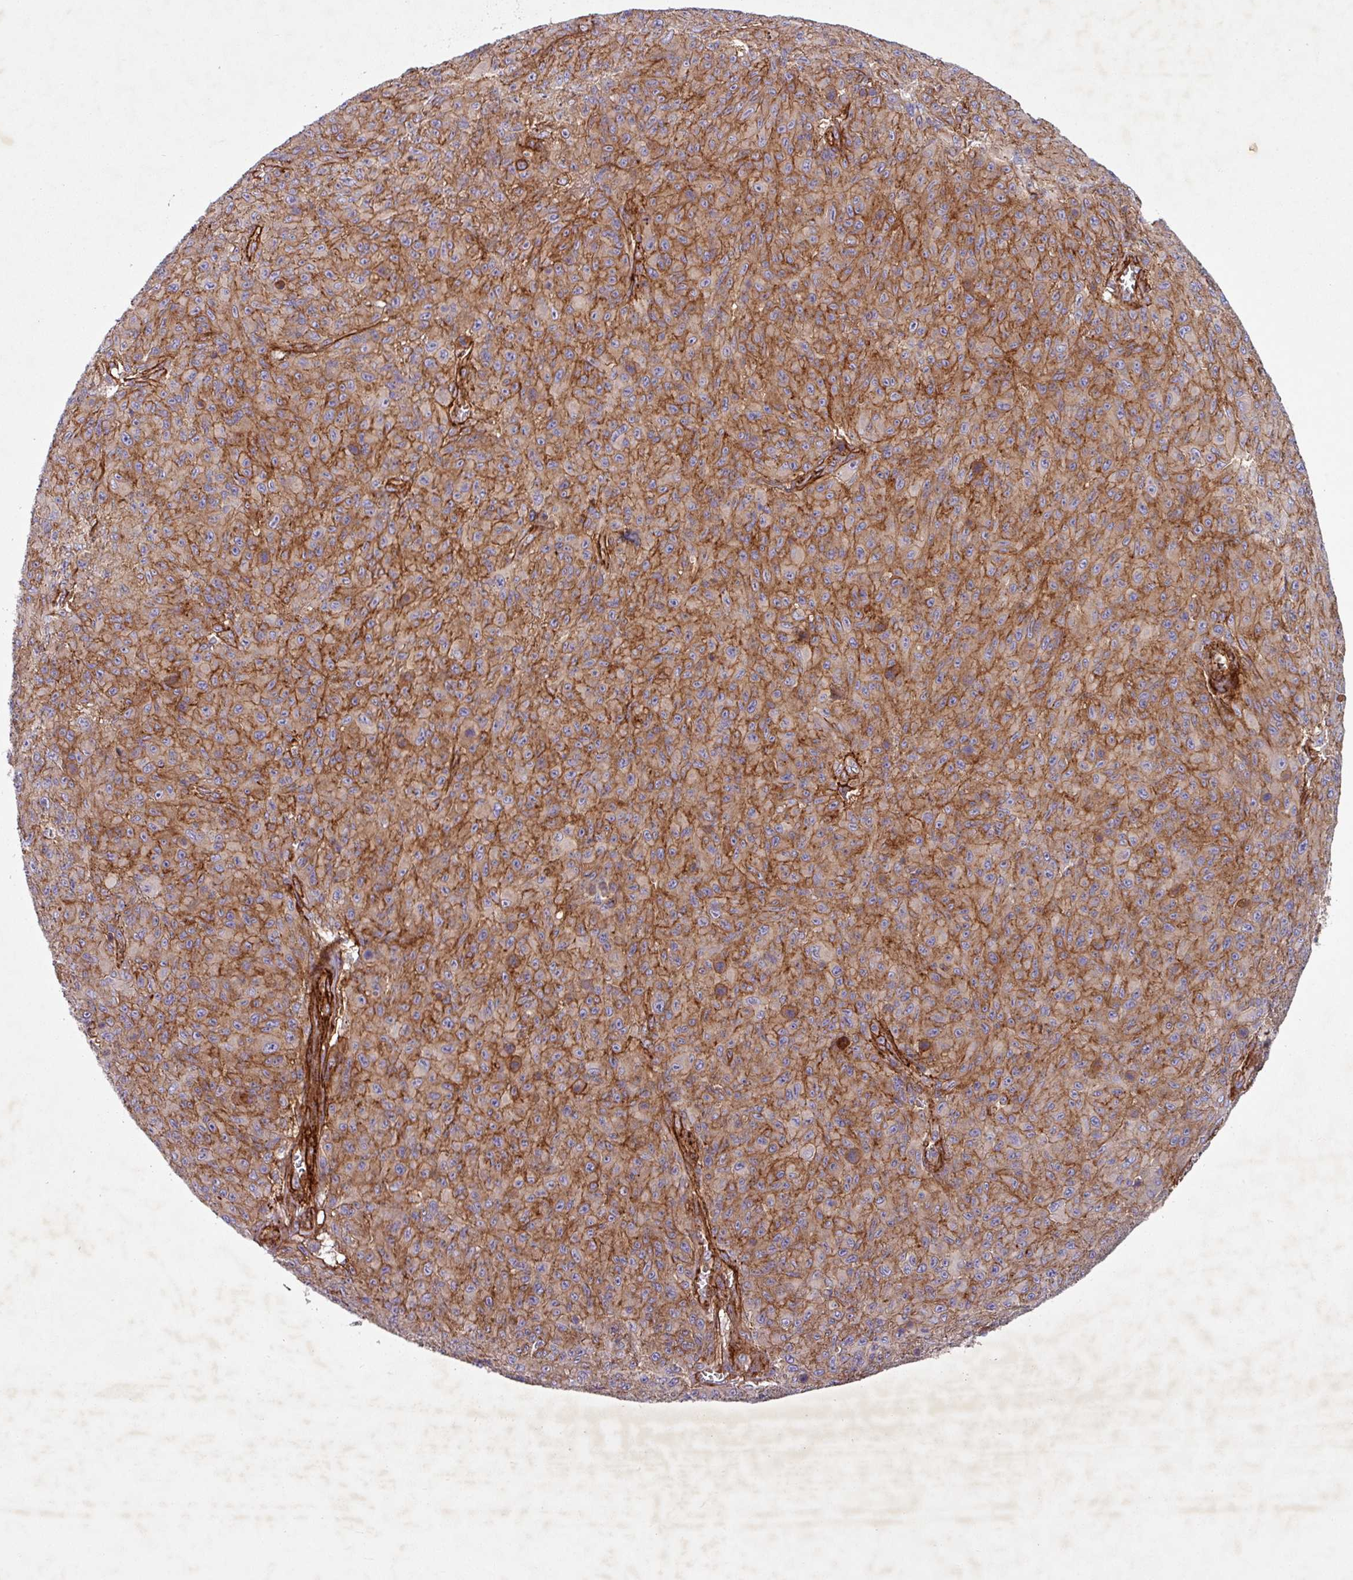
{"staining": {"intensity": "moderate", "quantity": ">75%", "location": "cytoplasmic/membranous"}, "tissue": "melanoma", "cell_type": "Tumor cells", "image_type": "cancer", "snomed": [{"axis": "morphology", "description": "Malignant melanoma, NOS"}, {"axis": "topography", "description": "Skin"}], "caption": "IHC of human melanoma displays medium levels of moderate cytoplasmic/membranous expression in approximately >75% of tumor cells.", "gene": "ATP2C2", "patient": {"sex": "male", "age": 46}}